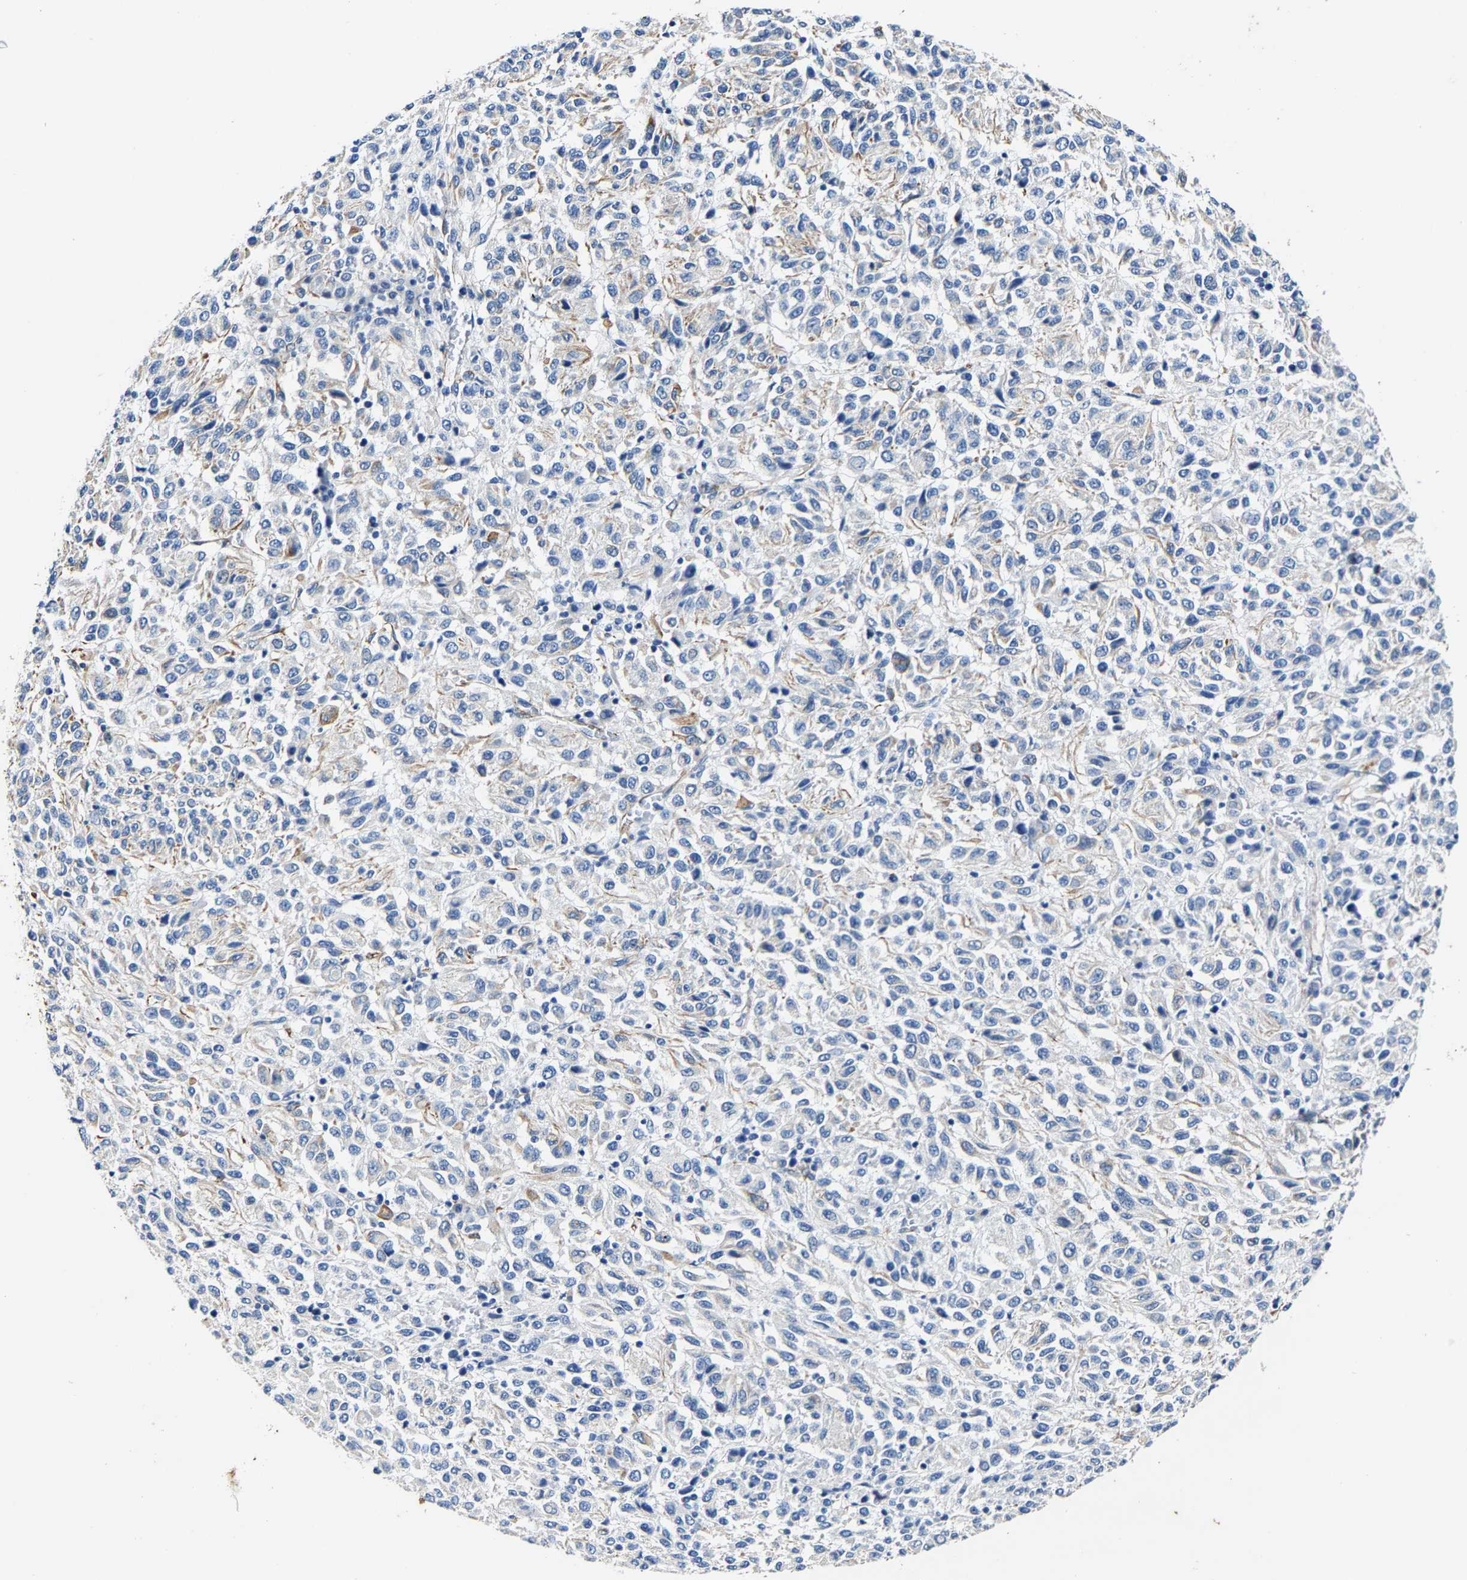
{"staining": {"intensity": "negative", "quantity": "none", "location": "none"}, "tissue": "melanoma", "cell_type": "Tumor cells", "image_type": "cancer", "snomed": [{"axis": "morphology", "description": "Malignant melanoma, Metastatic site"}, {"axis": "topography", "description": "Lung"}], "caption": "Immunohistochemistry (IHC) image of neoplastic tissue: malignant melanoma (metastatic site) stained with DAB (3,3'-diaminobenzidine) displays no significant protein expression in tumor cells.", "gene": "MMEL1", "patient": {"sex": "male", "age": 64}}